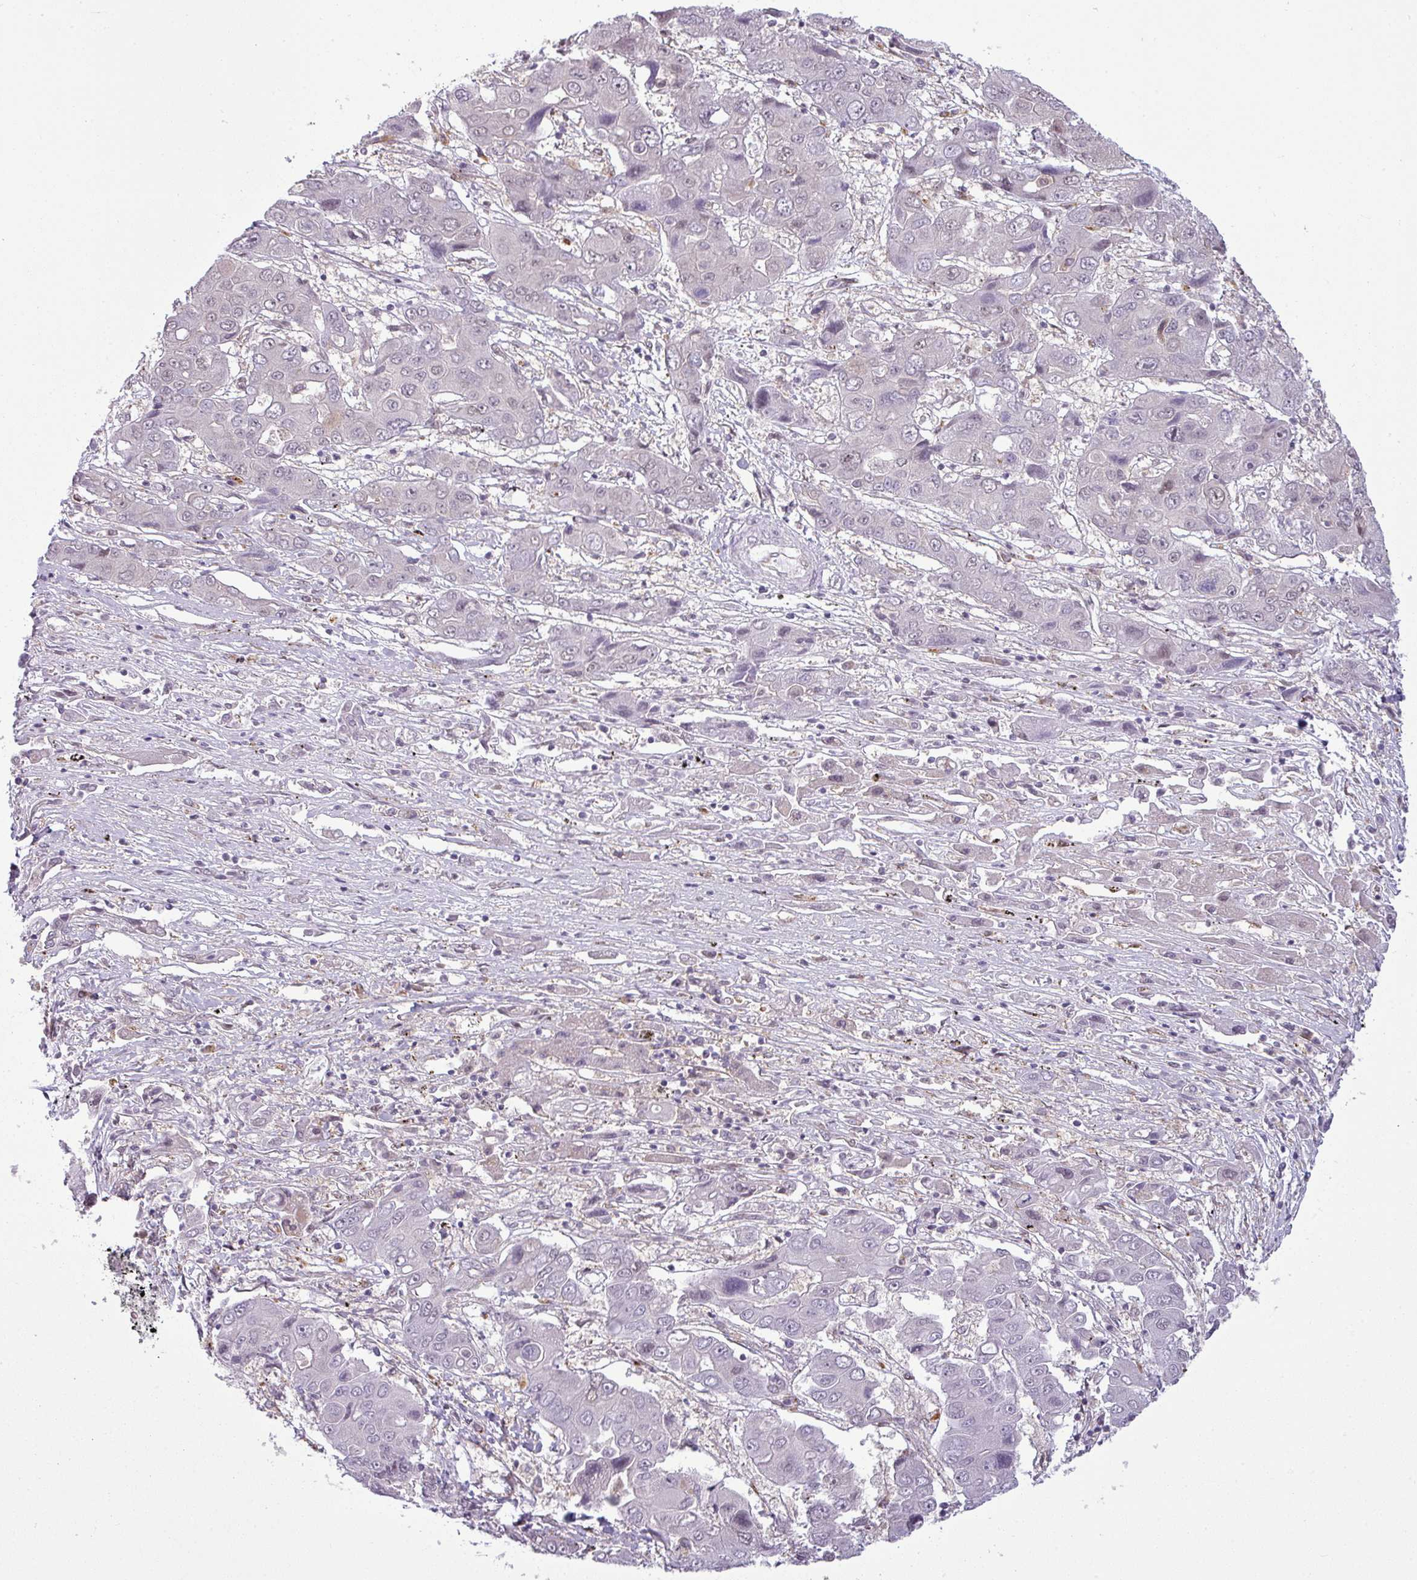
{"staining": {"intensity": "weak", "quantity": "<25%", "location": "nuclear"}, "tissue": "liver cancer", "cell_type": "Tumor cells", "image_type": "cancer", "snomed": [{"axis": "morphology", "description": "Cholangiocarcinoma"}, {"axis": "topography", "description": "Liver"}], "caption": "The image shows no significant staining in tumor cells of liver cancer (cholangiocarcinoma).", "gene": "CCDC144A", "patient": {"sex": "male", "age": 67}}